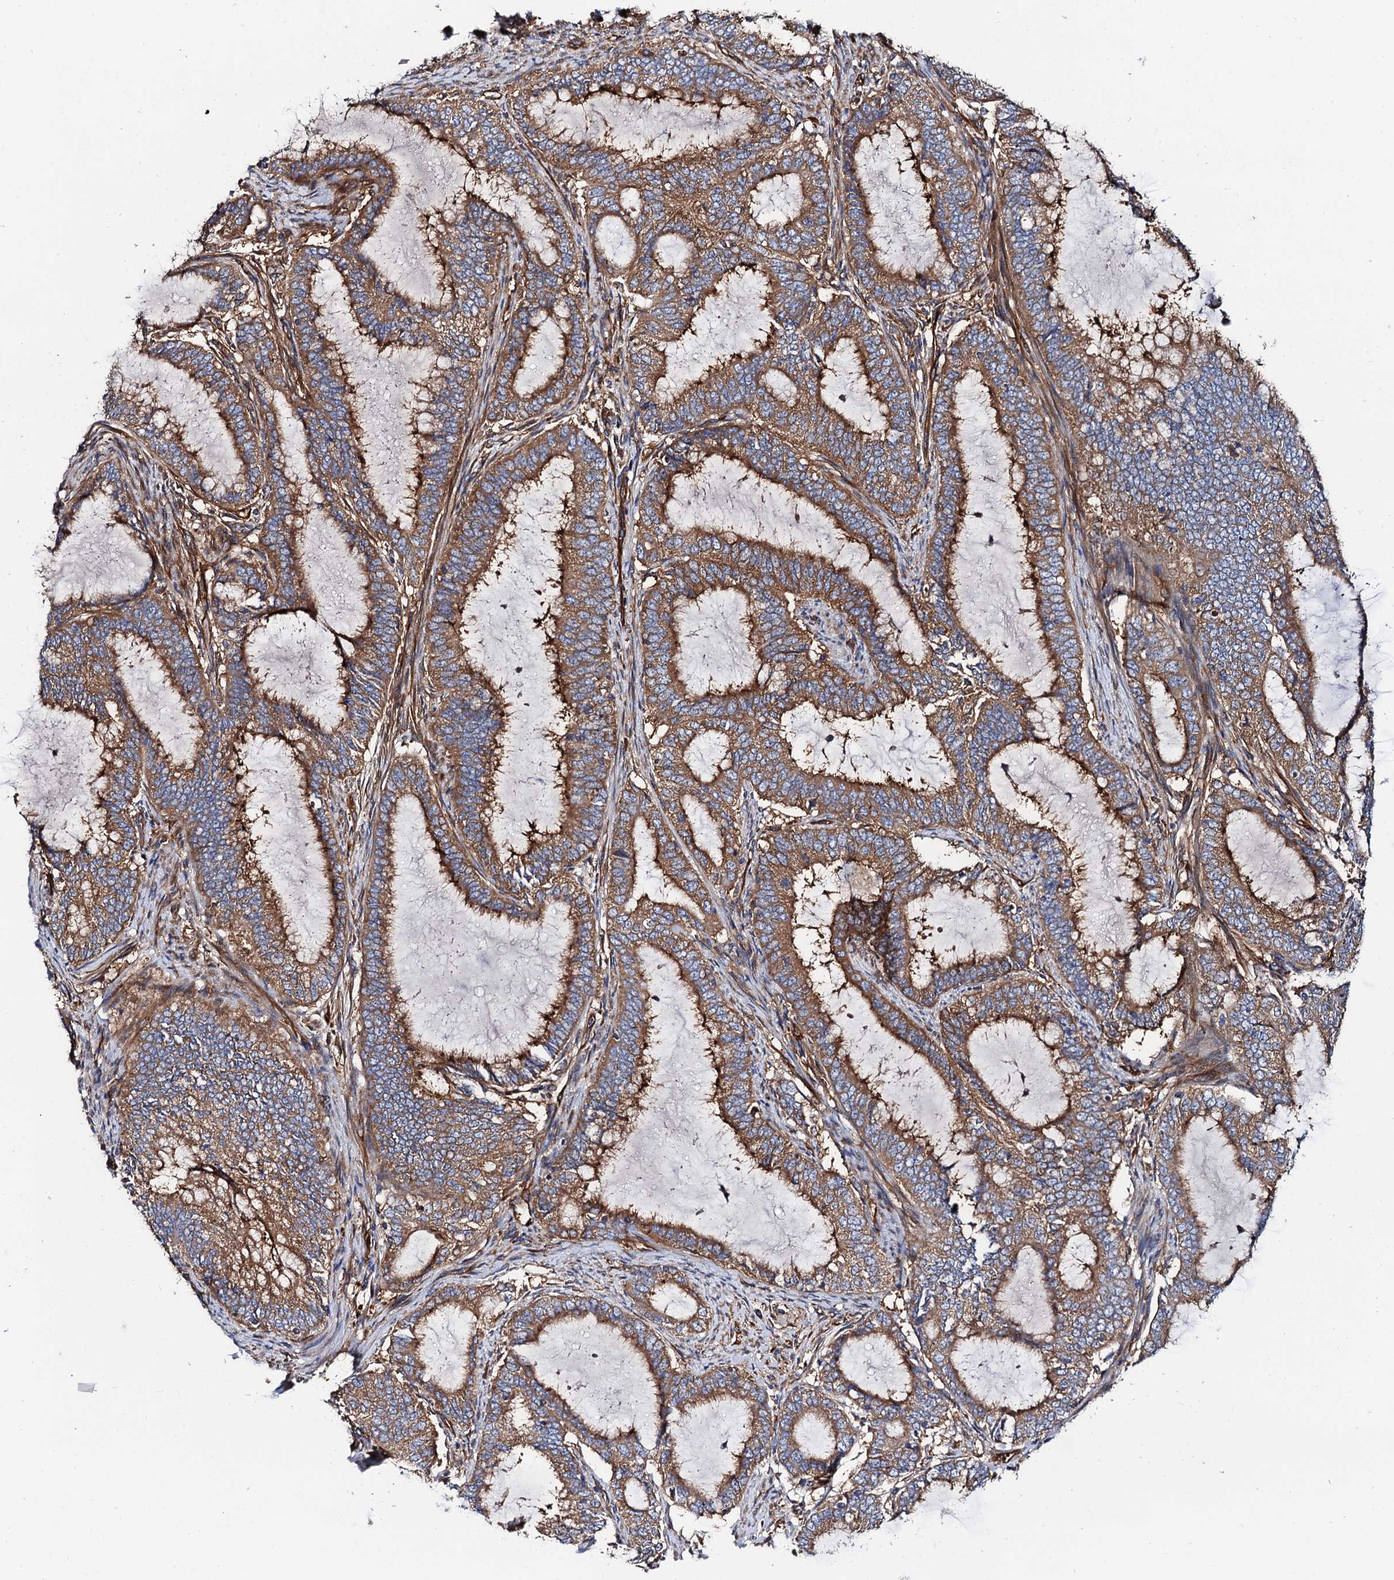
{"staining": {"intensity": "moderate", "quantity": ">75%", "location": "cytoplasmic/membranous"}, "tissue": "endometrial cancer", "cell_type": "Tumor cells", "image_type": "cancer", "snomed": [{"axis": "morphology", "description": "Adenocarcinoma, NOS"}, {"axis": "topography", "description": "Endometrium"}], "caption": "This micrograph reveals immunohistochemistry staining of endometrial cancer (adenocarcinoma), with medium moderate cytoplasmic/membranous expression in approximately >75% of tumor cells.", "gene": "MRPL48", "patient": {"sex": "female", "age": 51}}